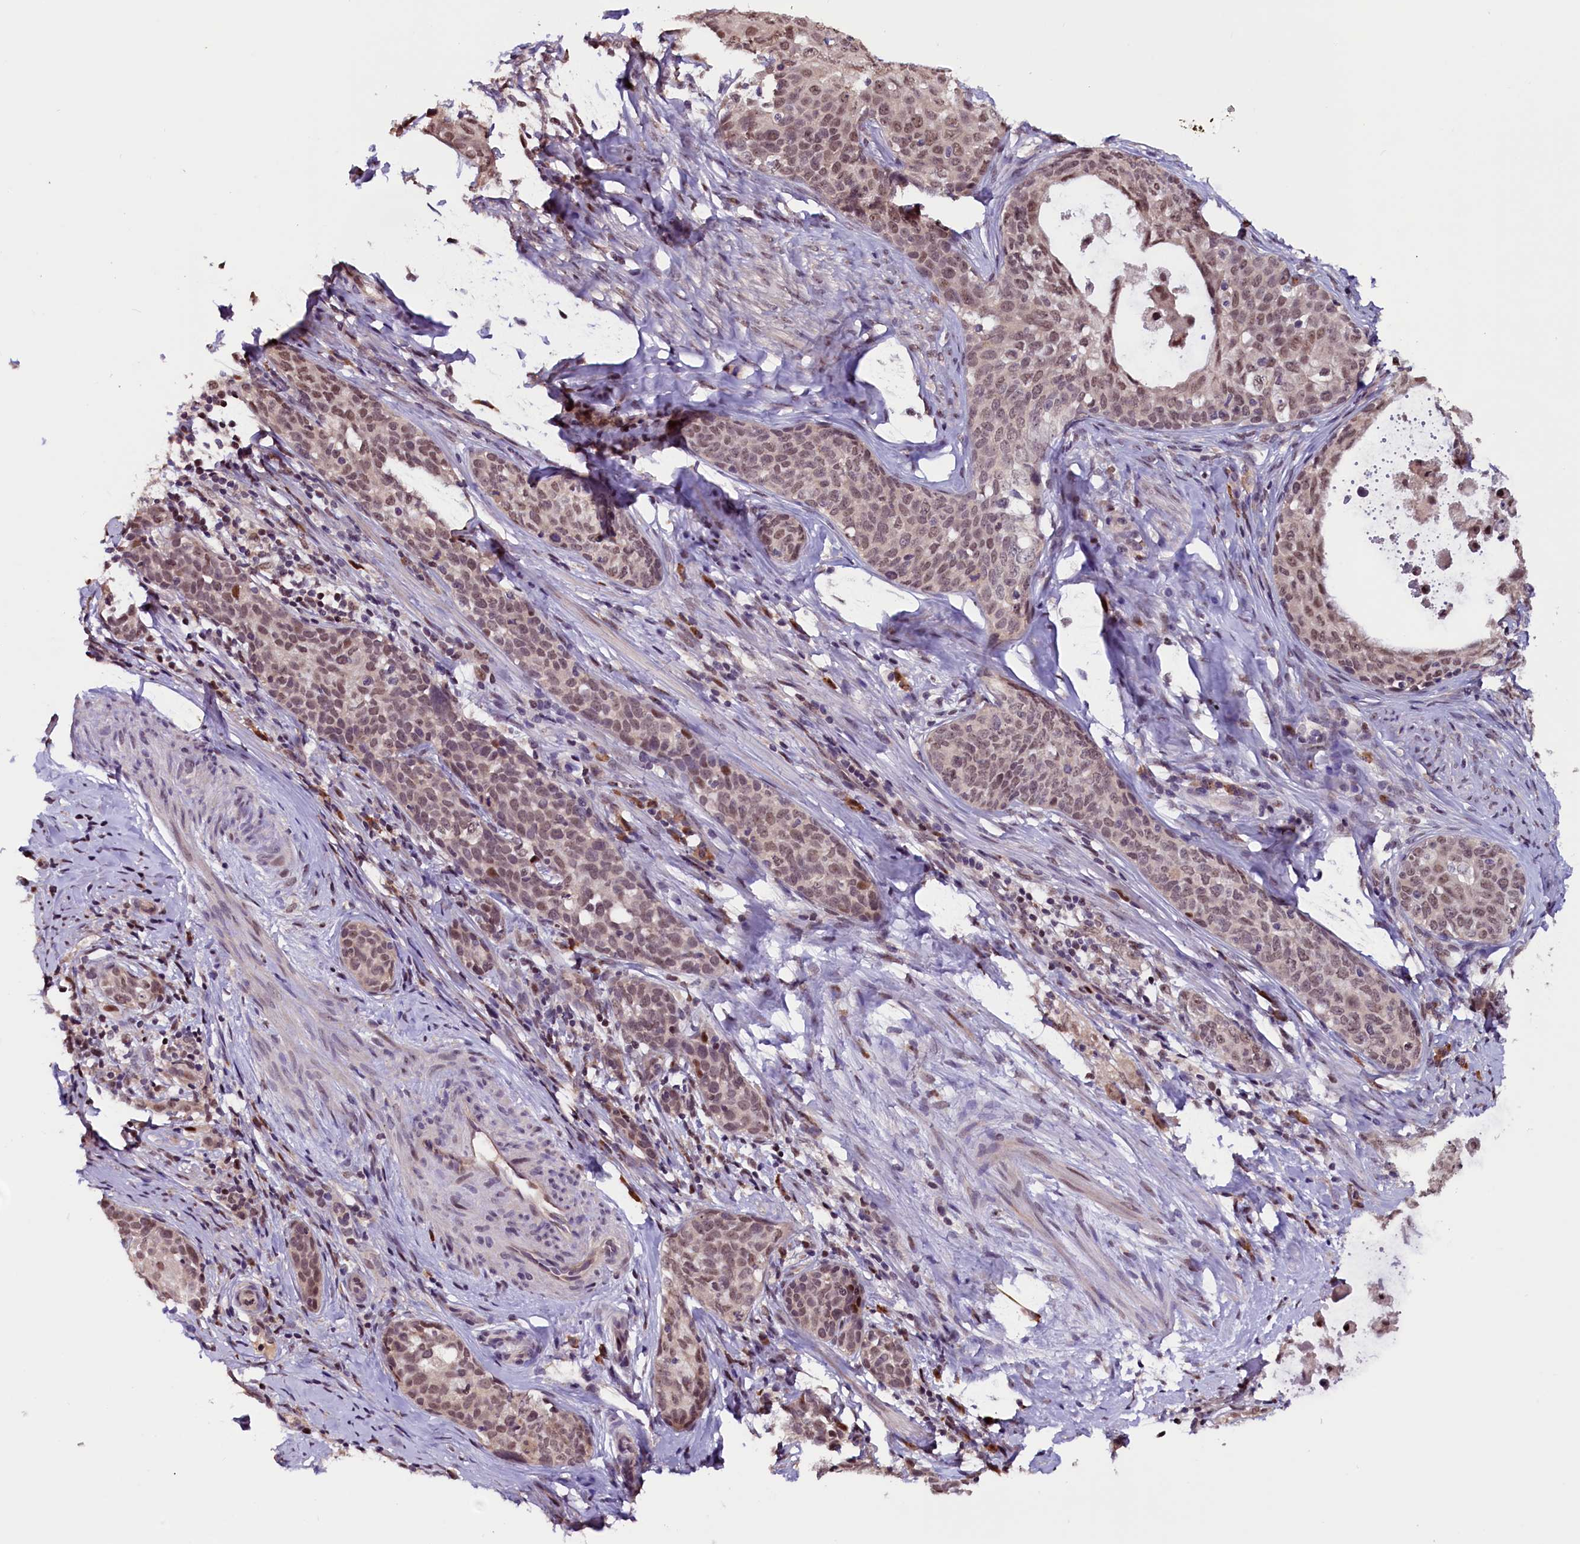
{"staining": {"intensity": "moderate", "quantity": ">75%", "location": "nuclear"}, "tissue": "cervical cancer", "cell_type": "Tumor cells", "image_type": "cancer", "snomed": [{"axis": "morphology", "description": "Squamous cell carcinoma, NOS"}, {"axis": "morphology", "description": "Adenocarcinoma, NOS"}, {"axis": "topography", "description": "Cervix"}], "caption": "Immunohistochemistry (DAB) staining of human cervical cancer (adenocarcinoma) demonstrates moderate nuclear protein expression in about >75% of tumor cells.", "gene": "RNMT", "patient": {"sex": "female", "age": 52}}